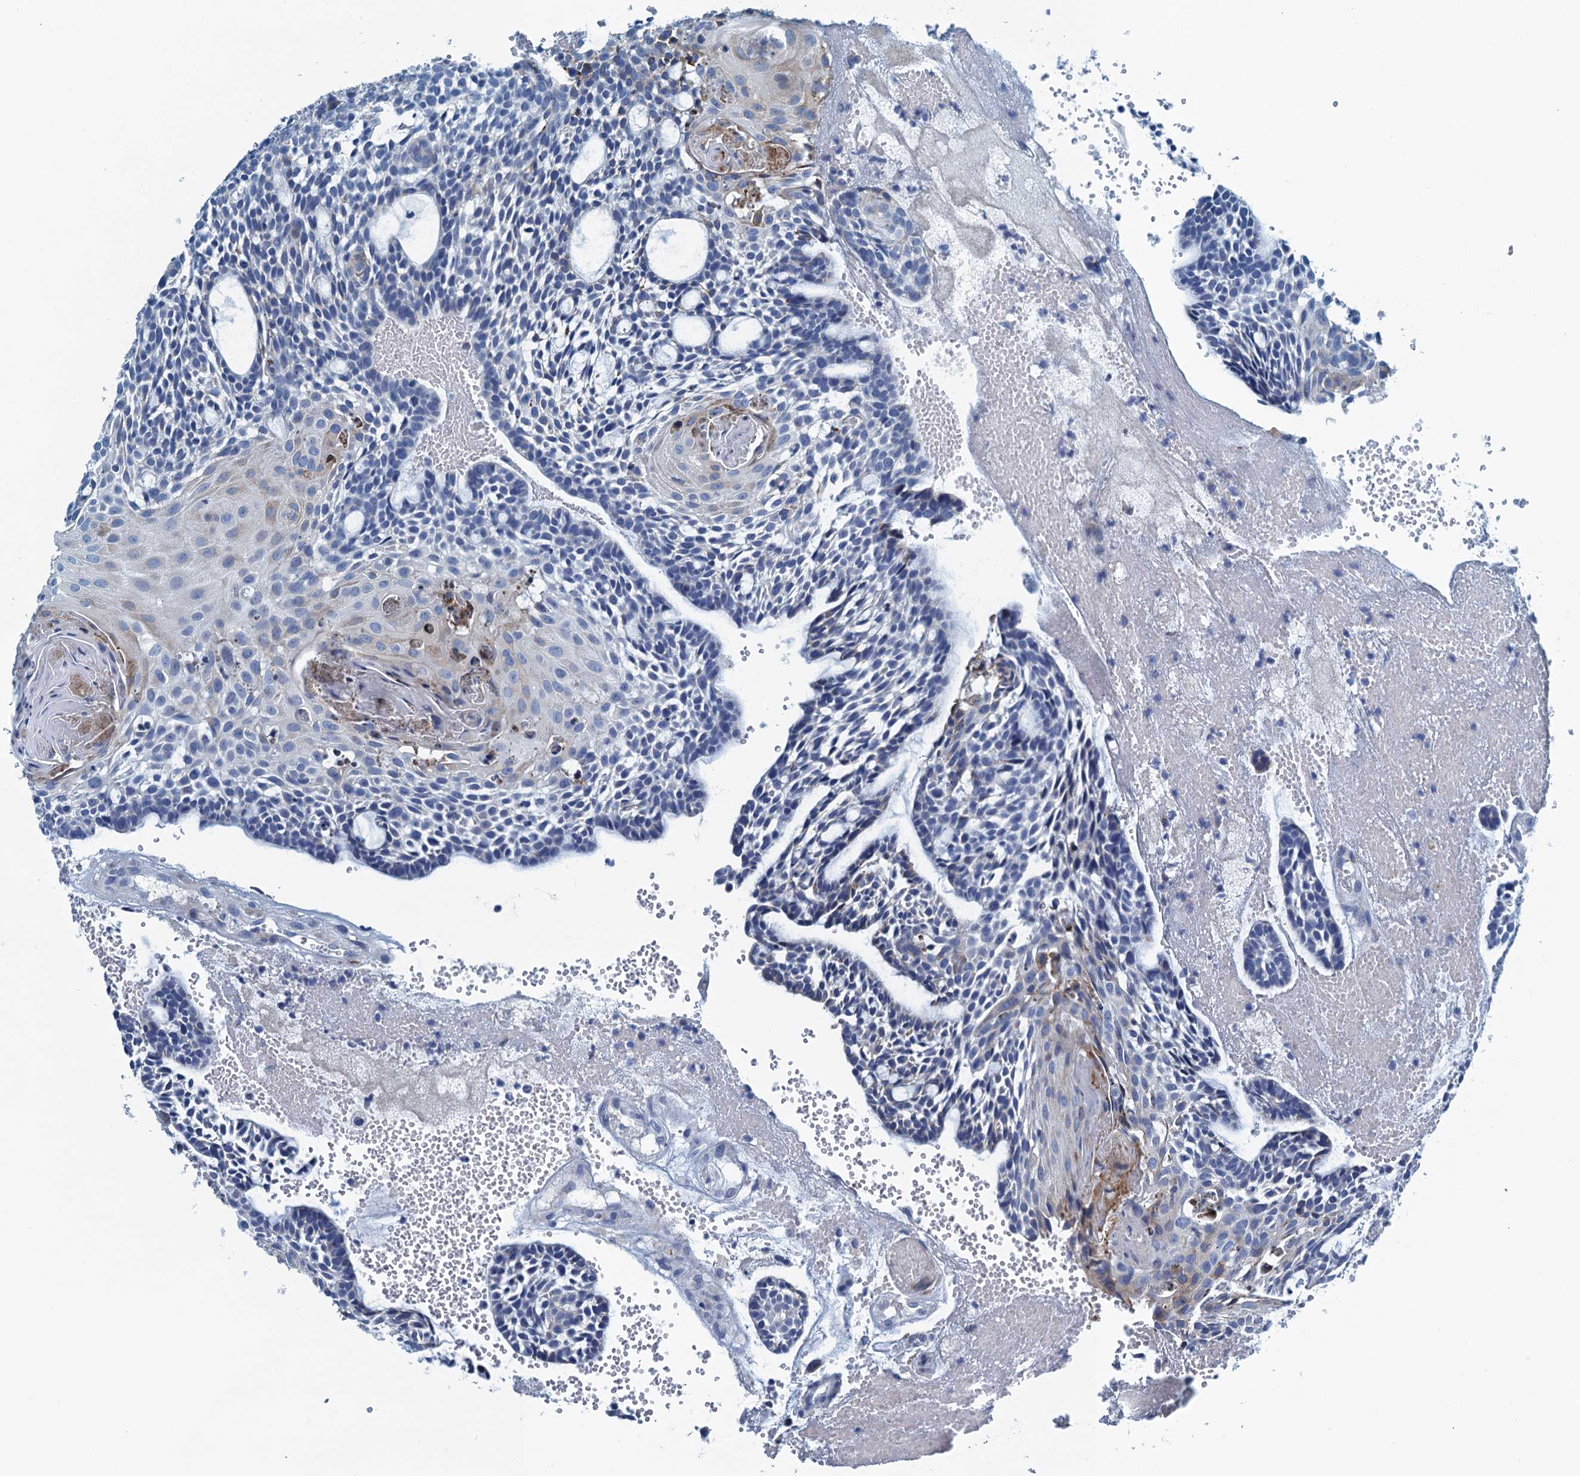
{"staining": {"intensity": "negative", "quantity": "none", "location": "none"}, "tissue": "head and neck cancer", "cell_type": "Tumor cells", "image_type": "cancer", "snomed": [{"axis": "morphology", "description": "Adenocarcinoma, NOS"}, {"axis": "topography", "description": "Subcutis"}, {"axis": "topography", "description": "Head-Neck"}], "caption": "An IHC histopathology image of head and neck cancer (adenocarcinoma) is shown. There is no staining in tumor cells of head and neck cancer (adenocarcinoma).", "gene": "C10orf88", "patient": {"sex": "female", "age": 73}}